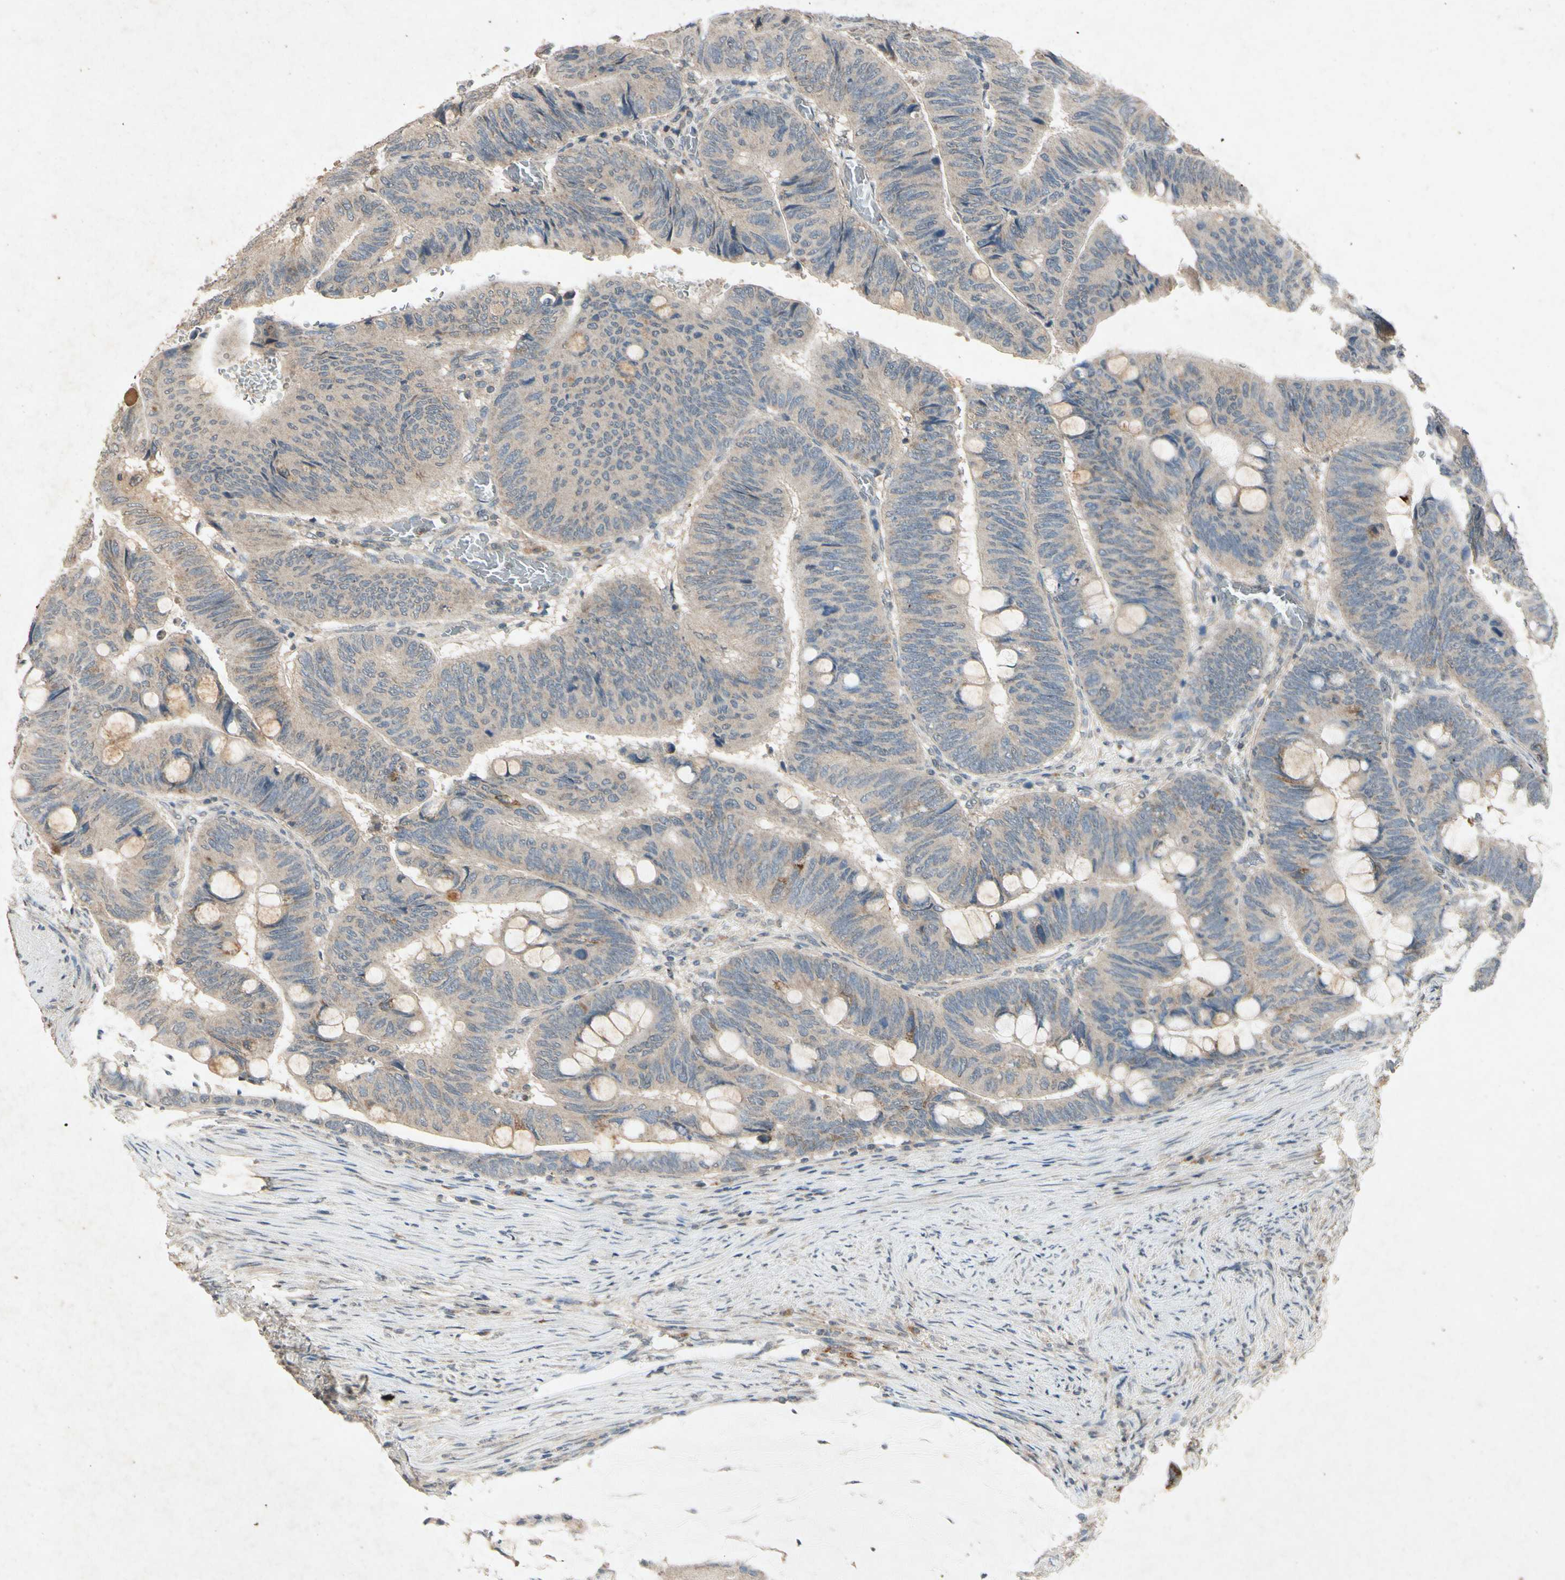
{"staining": {"intensity": "weak", "quantity": ">75%", "location": "cytoplasmic/membranous"}, "tissue": "colorectal cancer", "cell_type": "Tumor cells", "image_type": "cancer", "snomed": [{"axis": "morphology", "description": "Normal tissue, NOS"}, {"axis": "morphology", "description": "Adenocarcinoma, NOS"}, {"axis": "topography", "description": "Rectum"}, {"axis": "topography", "description": "Peripheral nerve tissue"}], "caption": "An image of human adenocarcinoma (colorectal) stained for a protein displays weak cytoplasmic/membranous brown staining in tumor cells.", "gene": "GPLD1", "patient": {"sex": "male", "age": 92}}